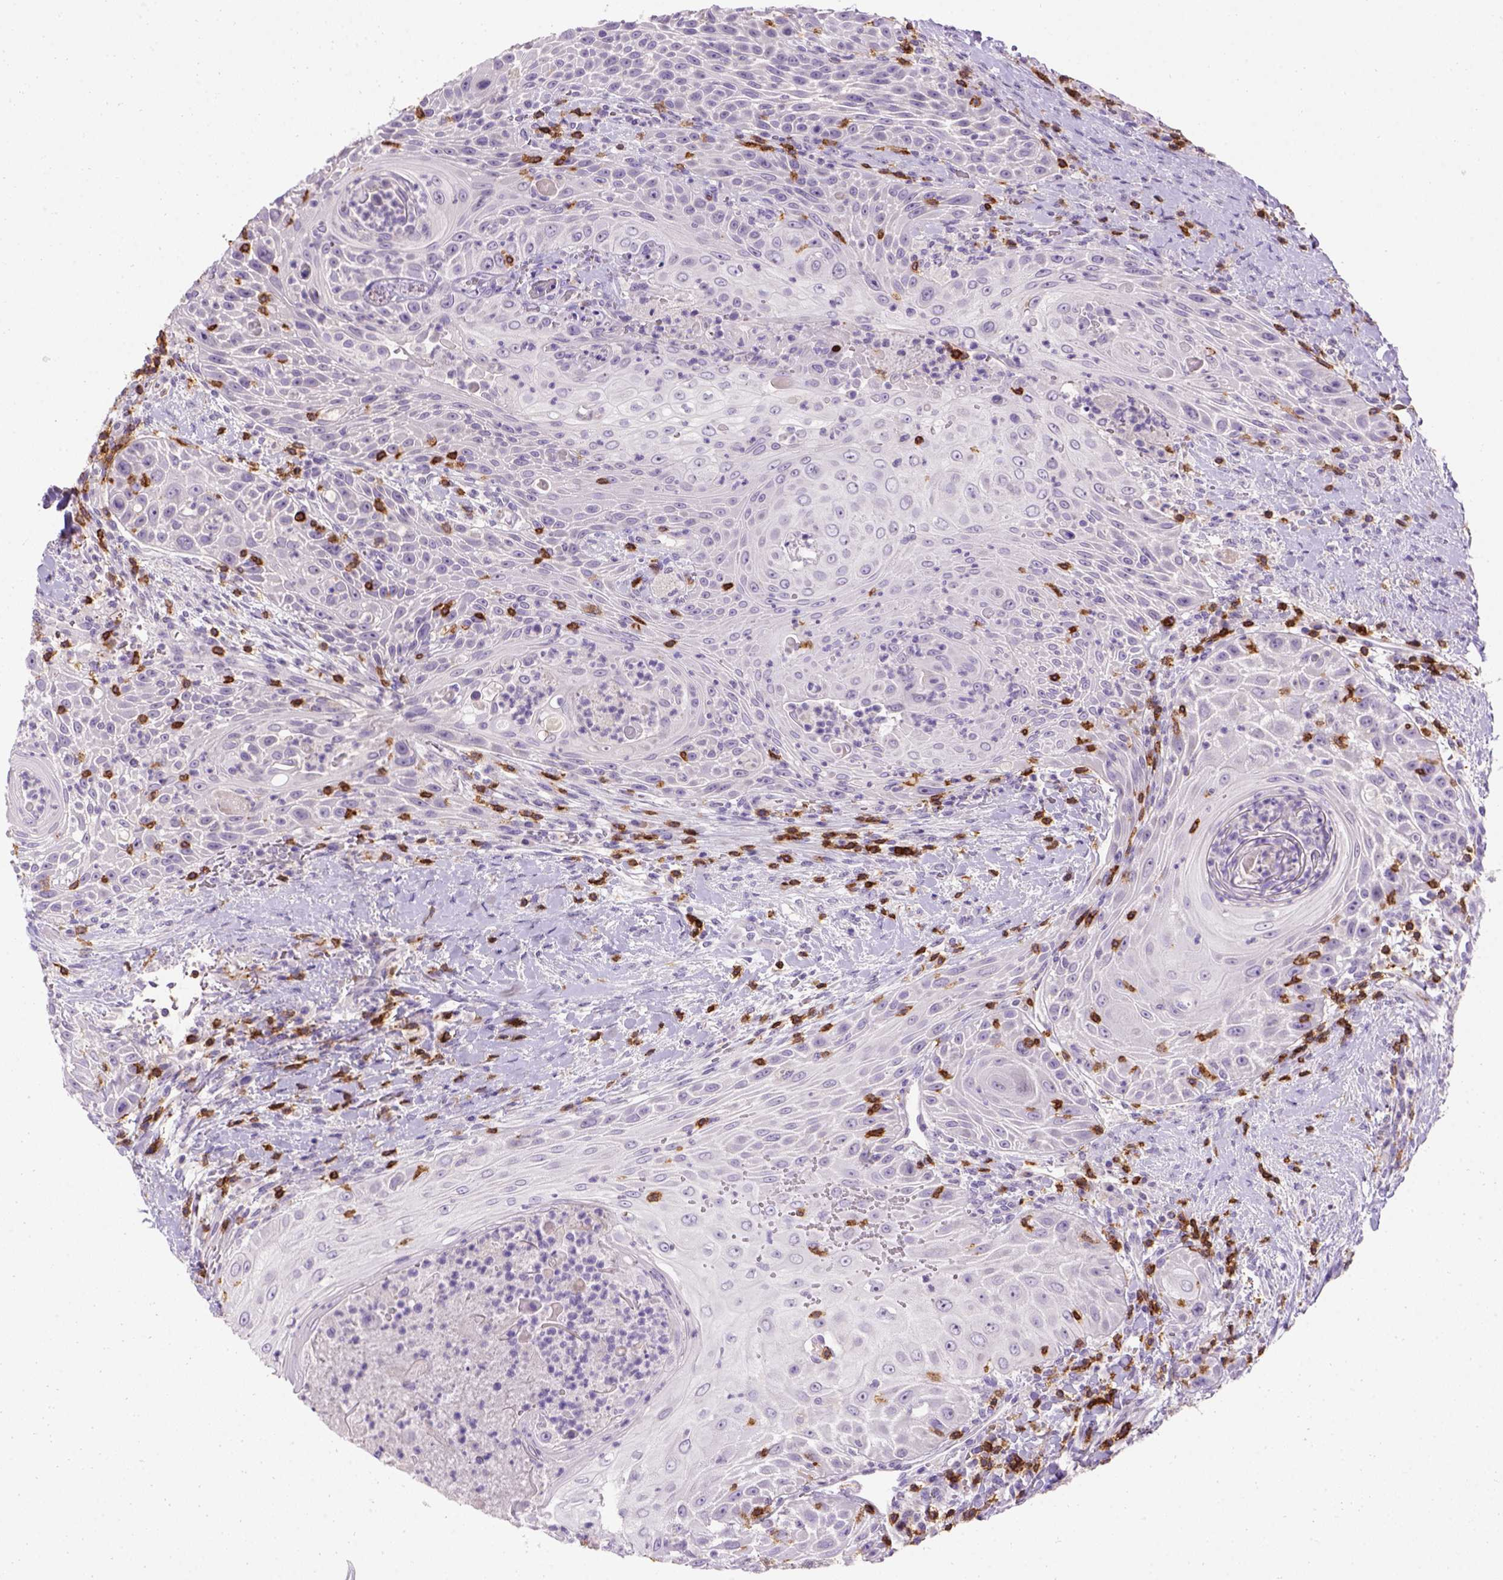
{"staining": {"intensity": "negative", "quantity": "none", "location": "none"}, "tissue": "head and neck cancer", "cell_type": "Tumor cells", "image_type": "cancer", "snomed": [{"axis": "morphology", "description": "Squamous cell carcinoma, NOS"}, {"axis": "topography", "description": "Head-Neck"}], "caption": "Histopathology image shows no significant protein staining in tumor cells of squamous cell carcinoma (head and neck). (Immunohistochemistry (ihc), brightfield microscopy, high magnification).", "gene": "CD3E", "patient": {"sex": "male", "age": 69}}